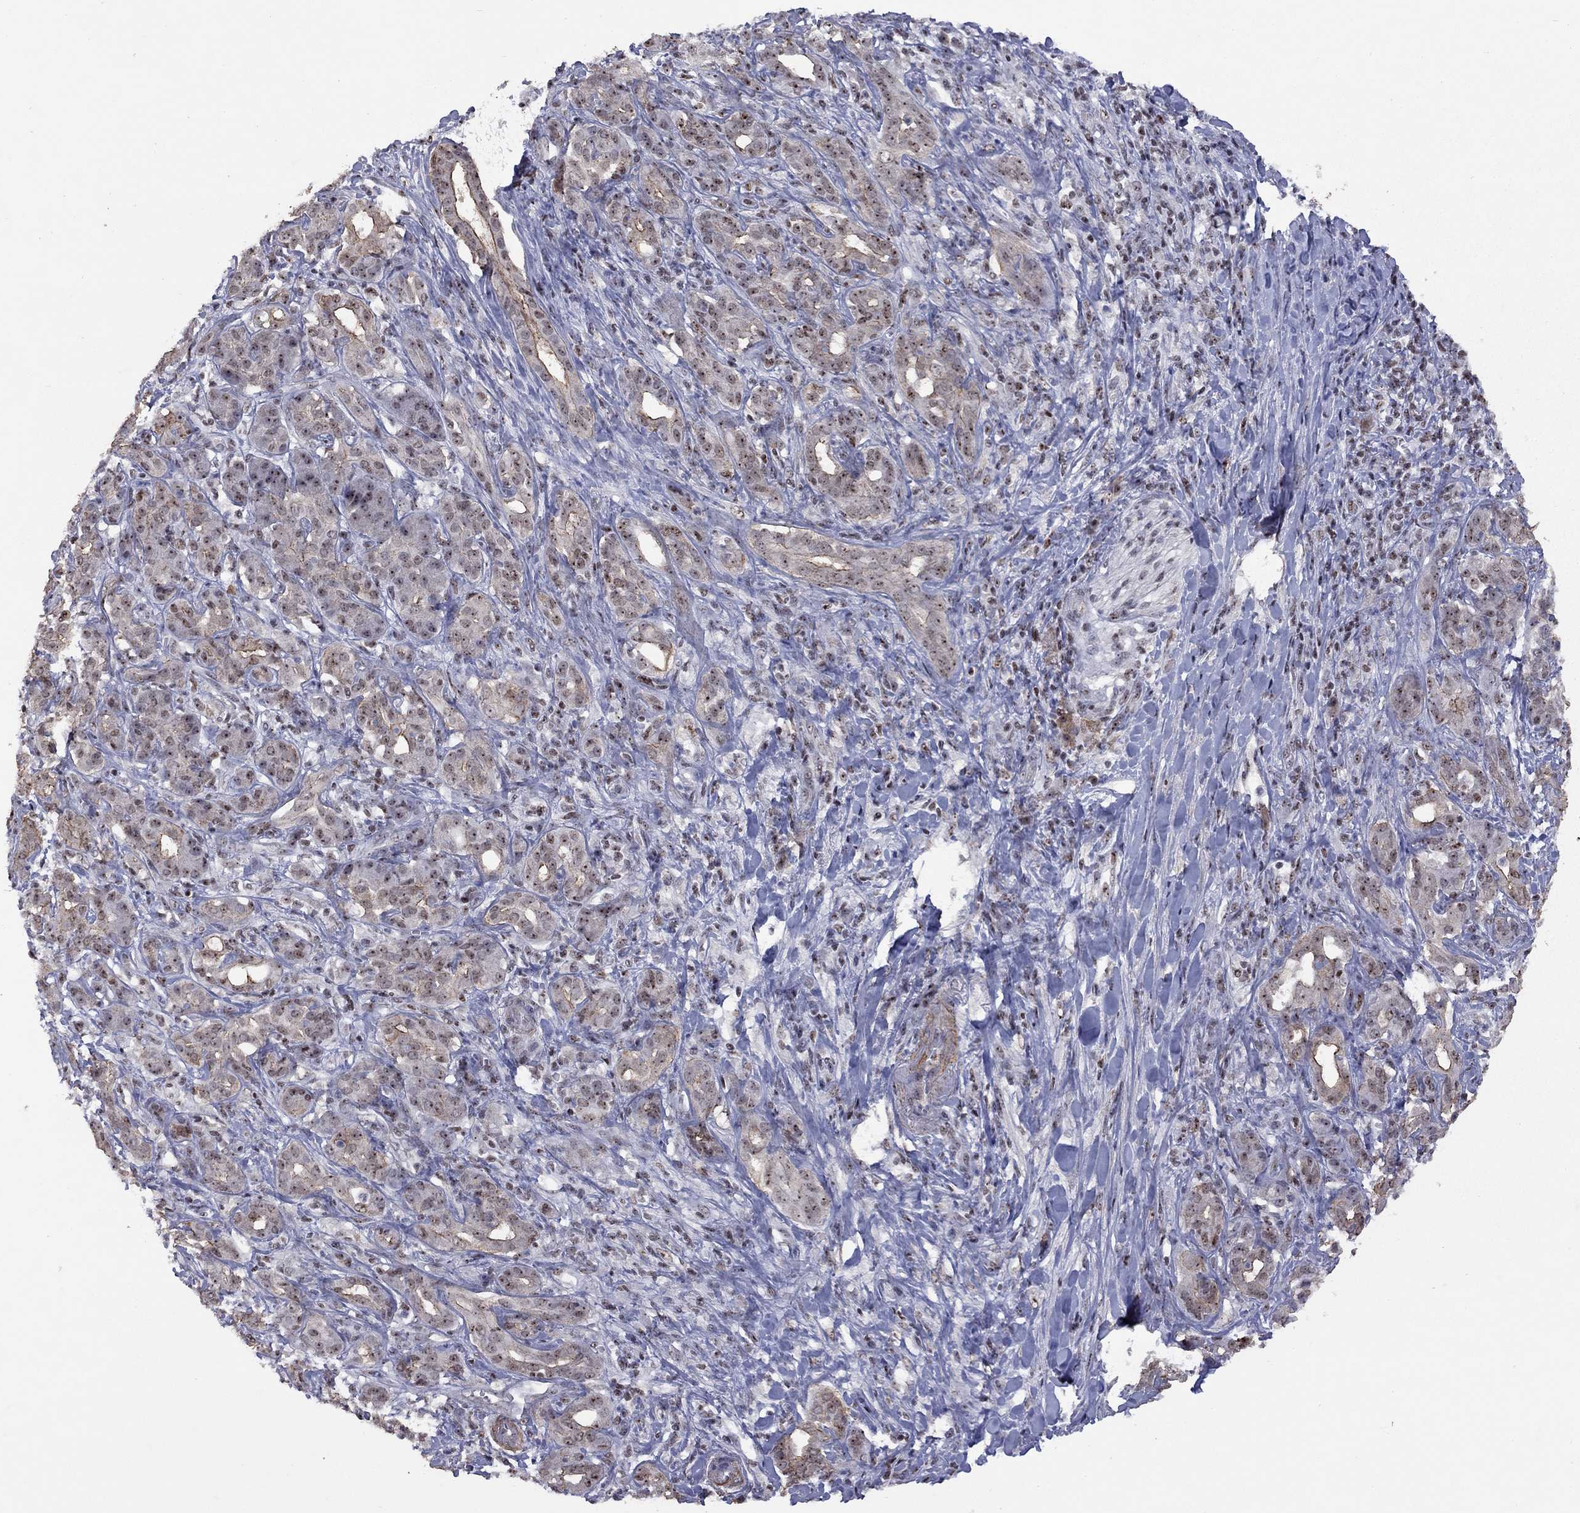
{"staining": {"intensity": "moderate", "quantity": "<25%", "location": "cytoplasmic/membranous"}, "tissue": "pancreatic cancer", "cell_type": "Tumor cells", "image_type": "cancer", "snomed": [{"axis": "morphology", "description": "Adenocarcinoma, NOS"}, {"axis": "topography", "description": "Pancreas"}], "caption": "DAB (3,3'-diaminobenzidine) immunohistochemical staining of human adenocarcinoma (pancreatic) displays moderate cytoplasmic/membranous protein expression in about <25% of tumor cells.", "gene": "SPOUT1", "patient": {"sex": "male", "age": 61}}